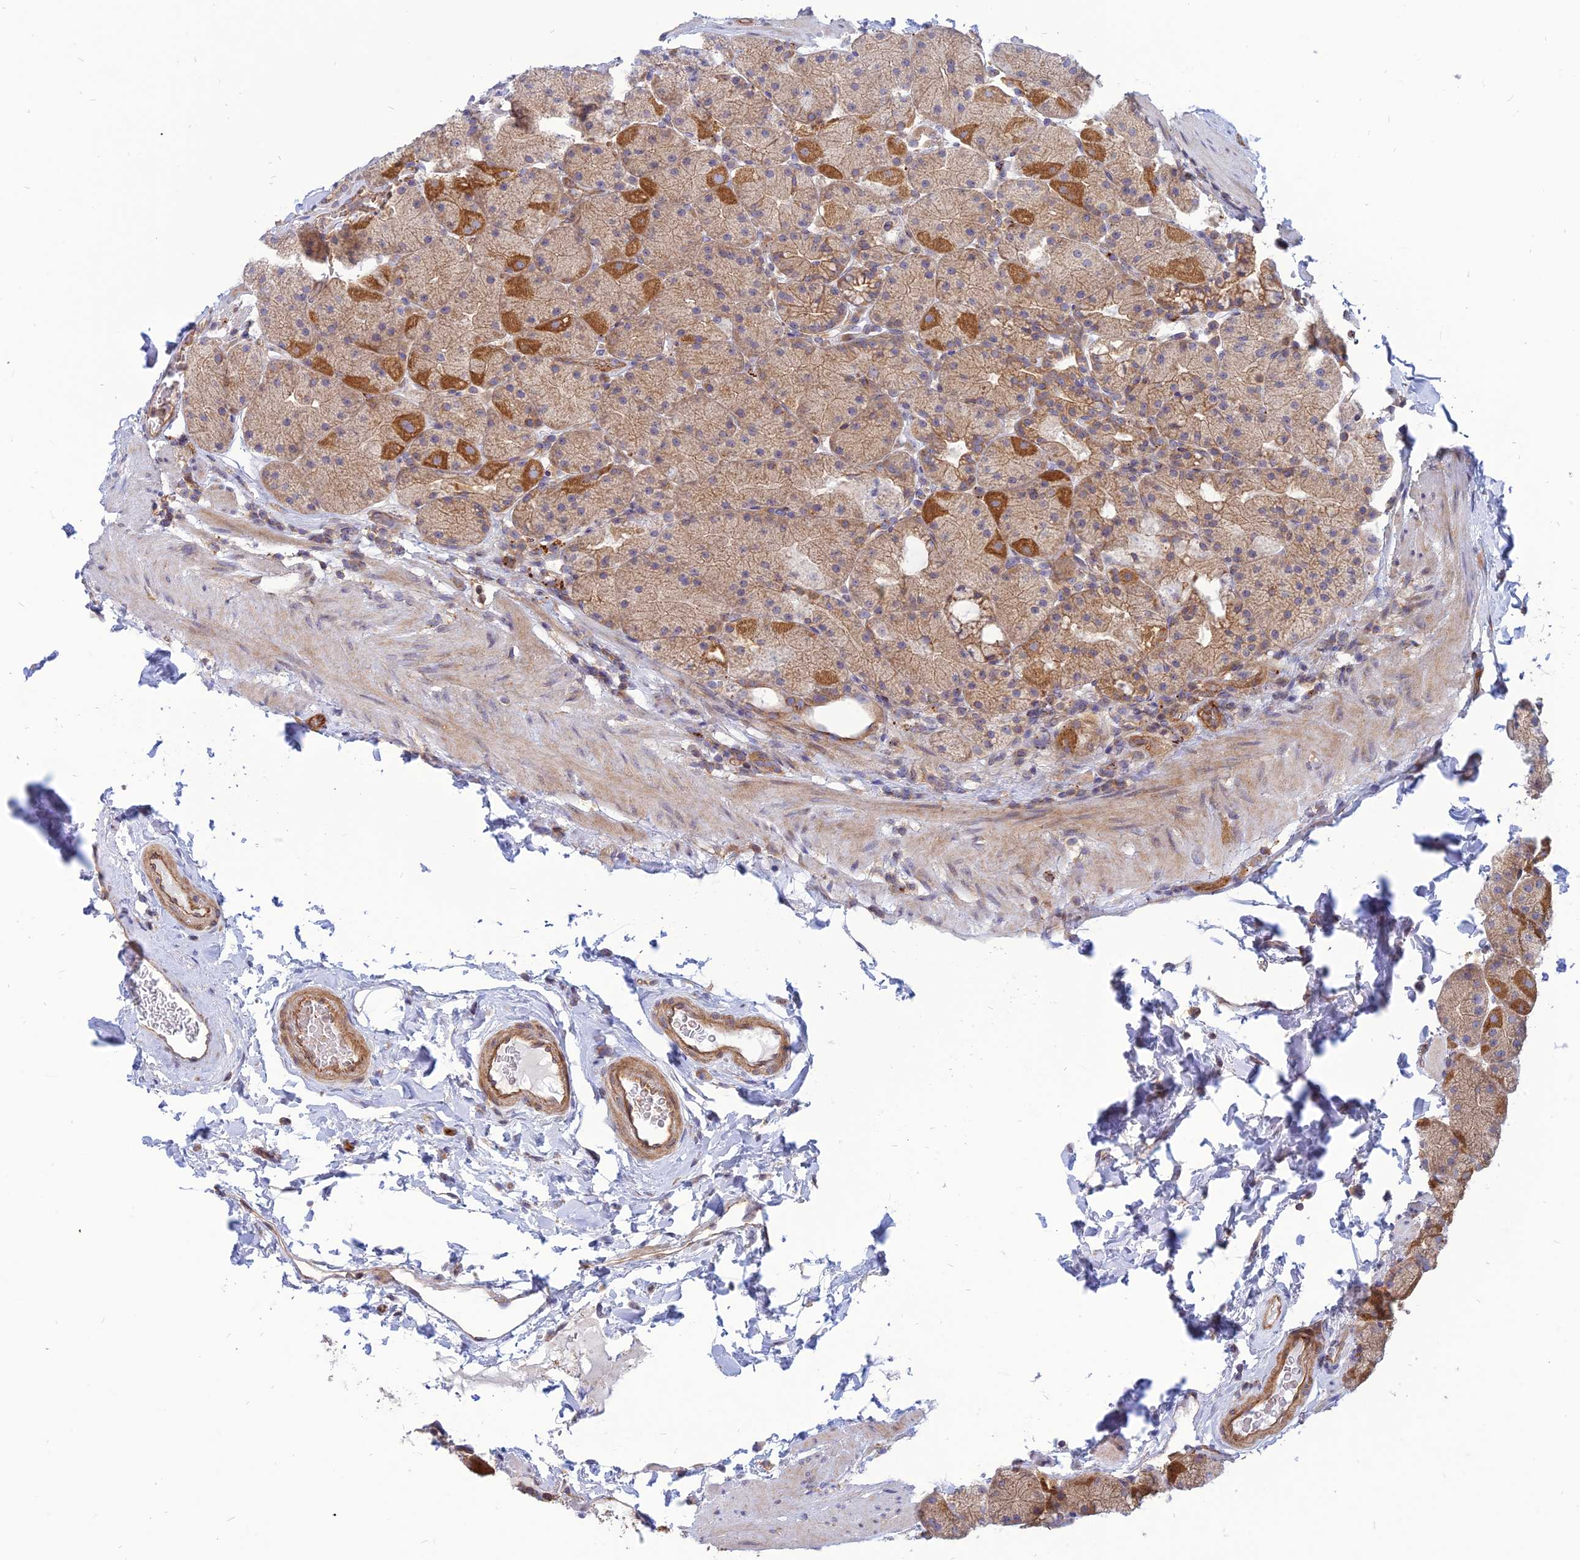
{"staining": {"intensity": "strong", "quantity": "25%-75%", "location": "cytoplasmic/membranous"}, "tissue": "stomach", "cell_type": "Glandular cells", "image_type": "normal", "snomed": [{"axis": "morphology", "description": "Normal tissue, NOS"}, {"axis": "topography", "description": "Stomach, upper"}, {"axis": "topography", "description": "Stomach, lower"}], "caption": "About 25%-75% of glandular cells in normal stomach reveal strong cytoplasmic/membranous protein positivity as visualized by brown immunohistochemical staining.", "gene": "PHKA2", "patient": {"sex": "male", "age": 67}}